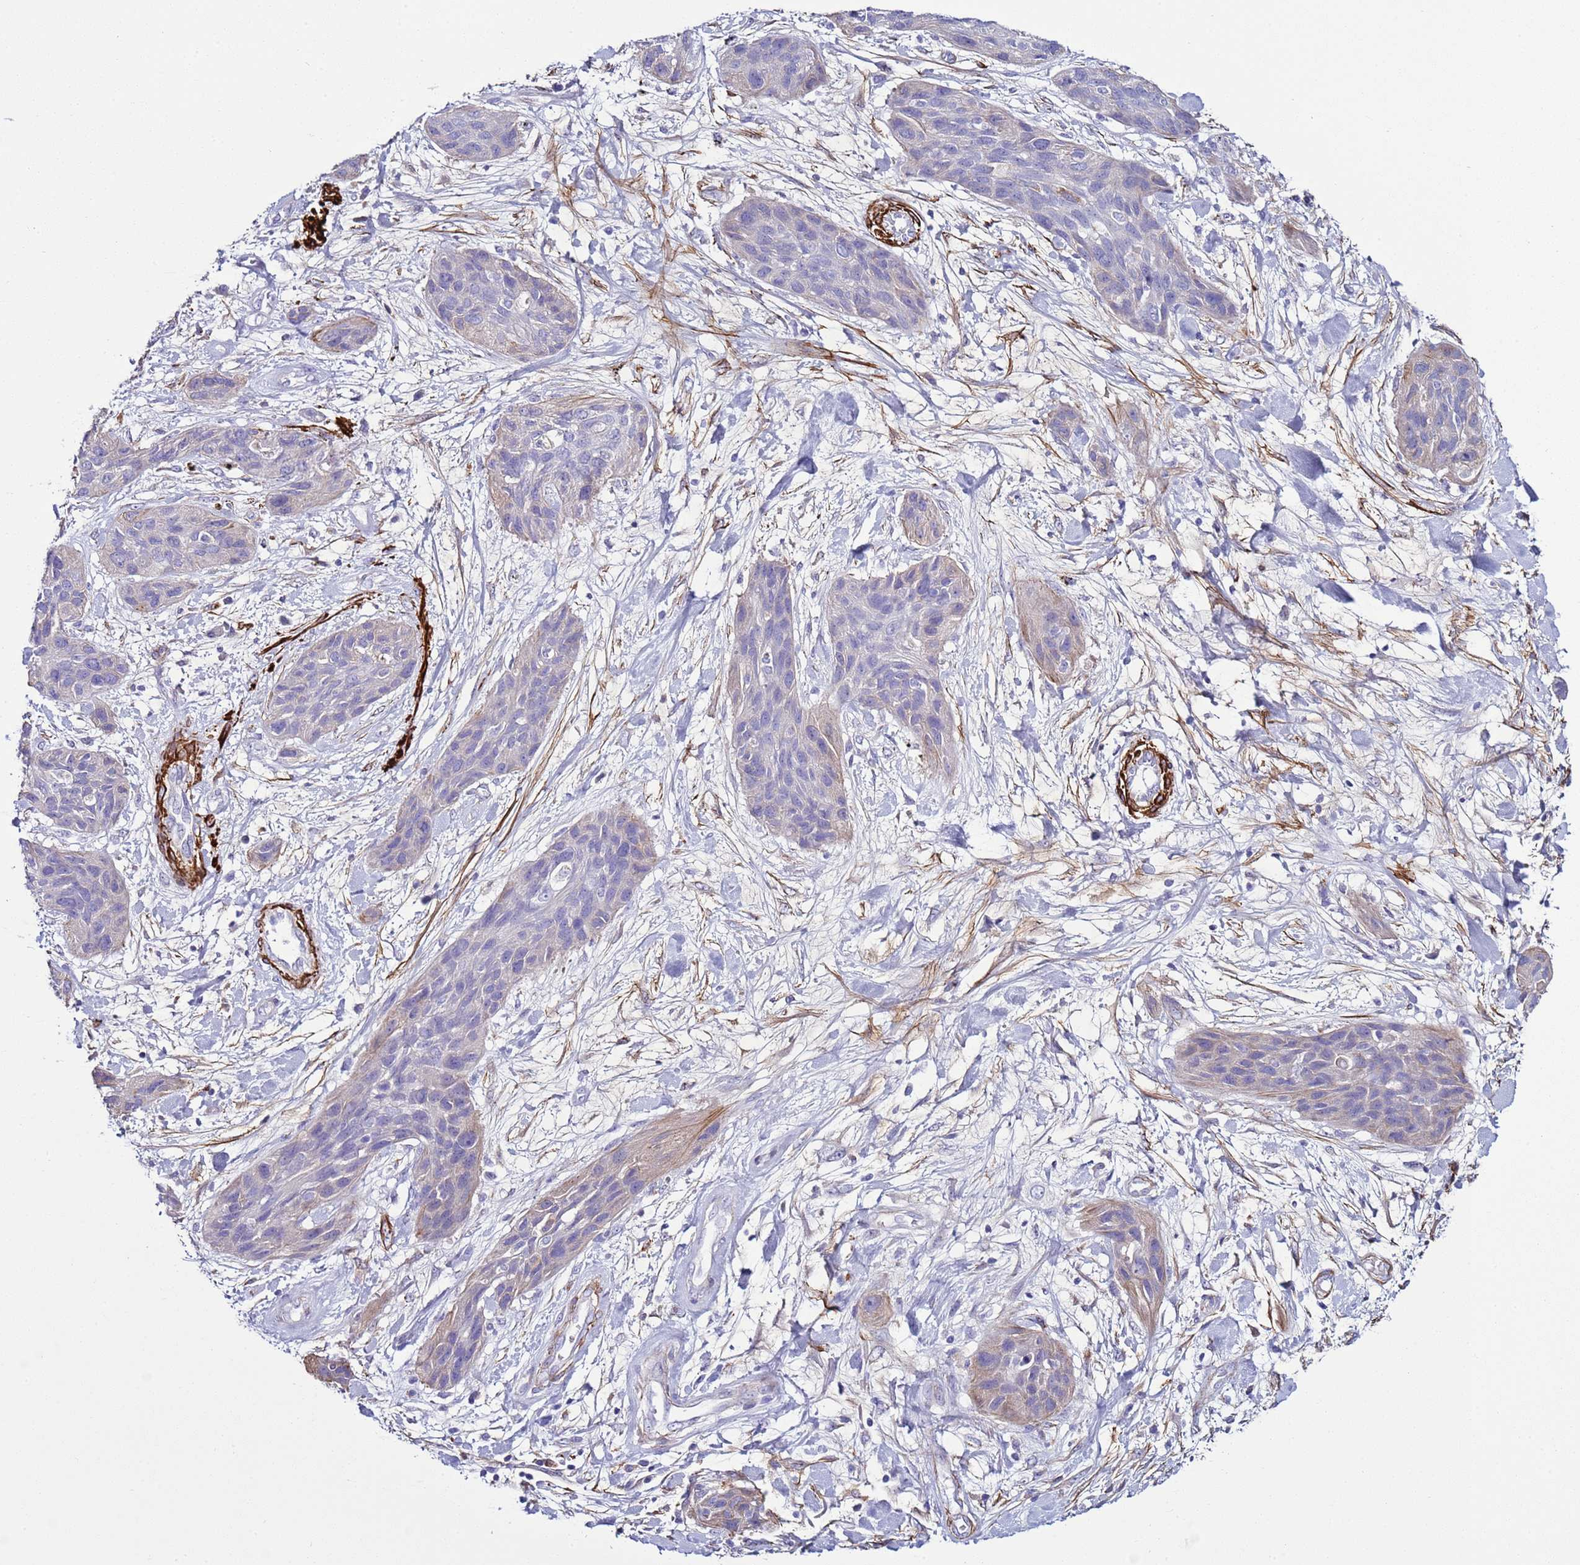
{"staining": {"intensity": "negative", "quantity": "none", "location": "none"}, "tissue": "lung cancer", "cell_type": "Tumor cells", "image_type": "cancer", "snomed": [{"axis": "morphology", "description": "Squamous cell carcinoma, NOS"}, {"axis": "topography", "description": "Lung"}], "caption": "This is a micrograph of immunohistochemistry staining of lung cancer (squamous cell carcinoma), which shows no staining in tumor cells. (DAB (3,3'-diaminobenzidine) immunohistochemistry, high magnification).", "gene": "RABL2B", "patient": {"sex": "female", "age": 70}}